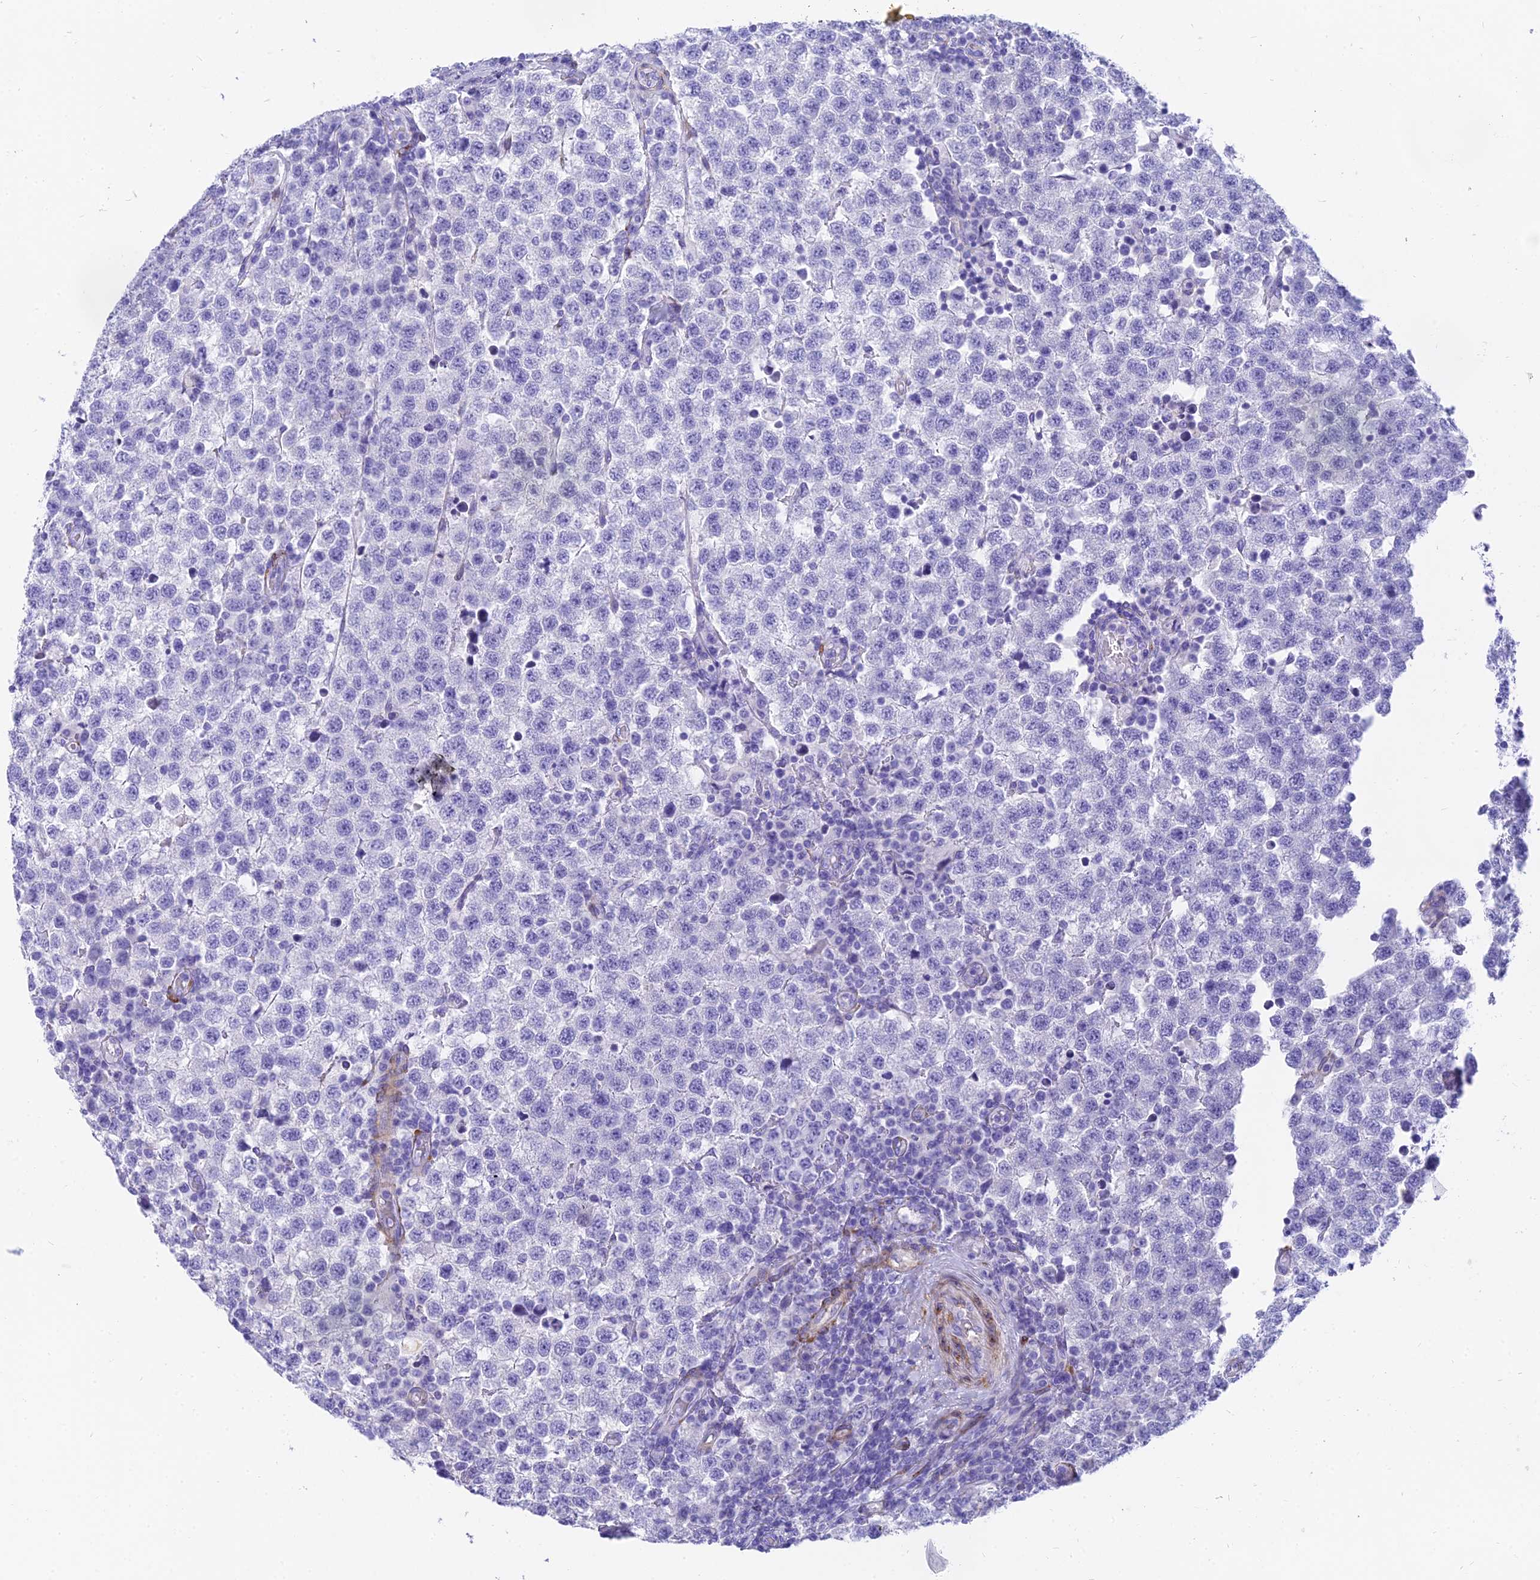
{"staining": {"intensity": "negative", "quantity": "none", "location": "none"}, "tissue": "testis cancer", "cell_type": "Tumor cells", "image_type": "cancer", "snomed": [{"axis": "morphology", "description": "Seminoma, NOS"}, {"axis": "topography", "description": "Testis"}], "caption": "The IHC micrograph has no significant positivity in tumor cells of testis cancer tissue.", "gene": "SLC36A2", "patient": {"sex": "male", "age": 34}}